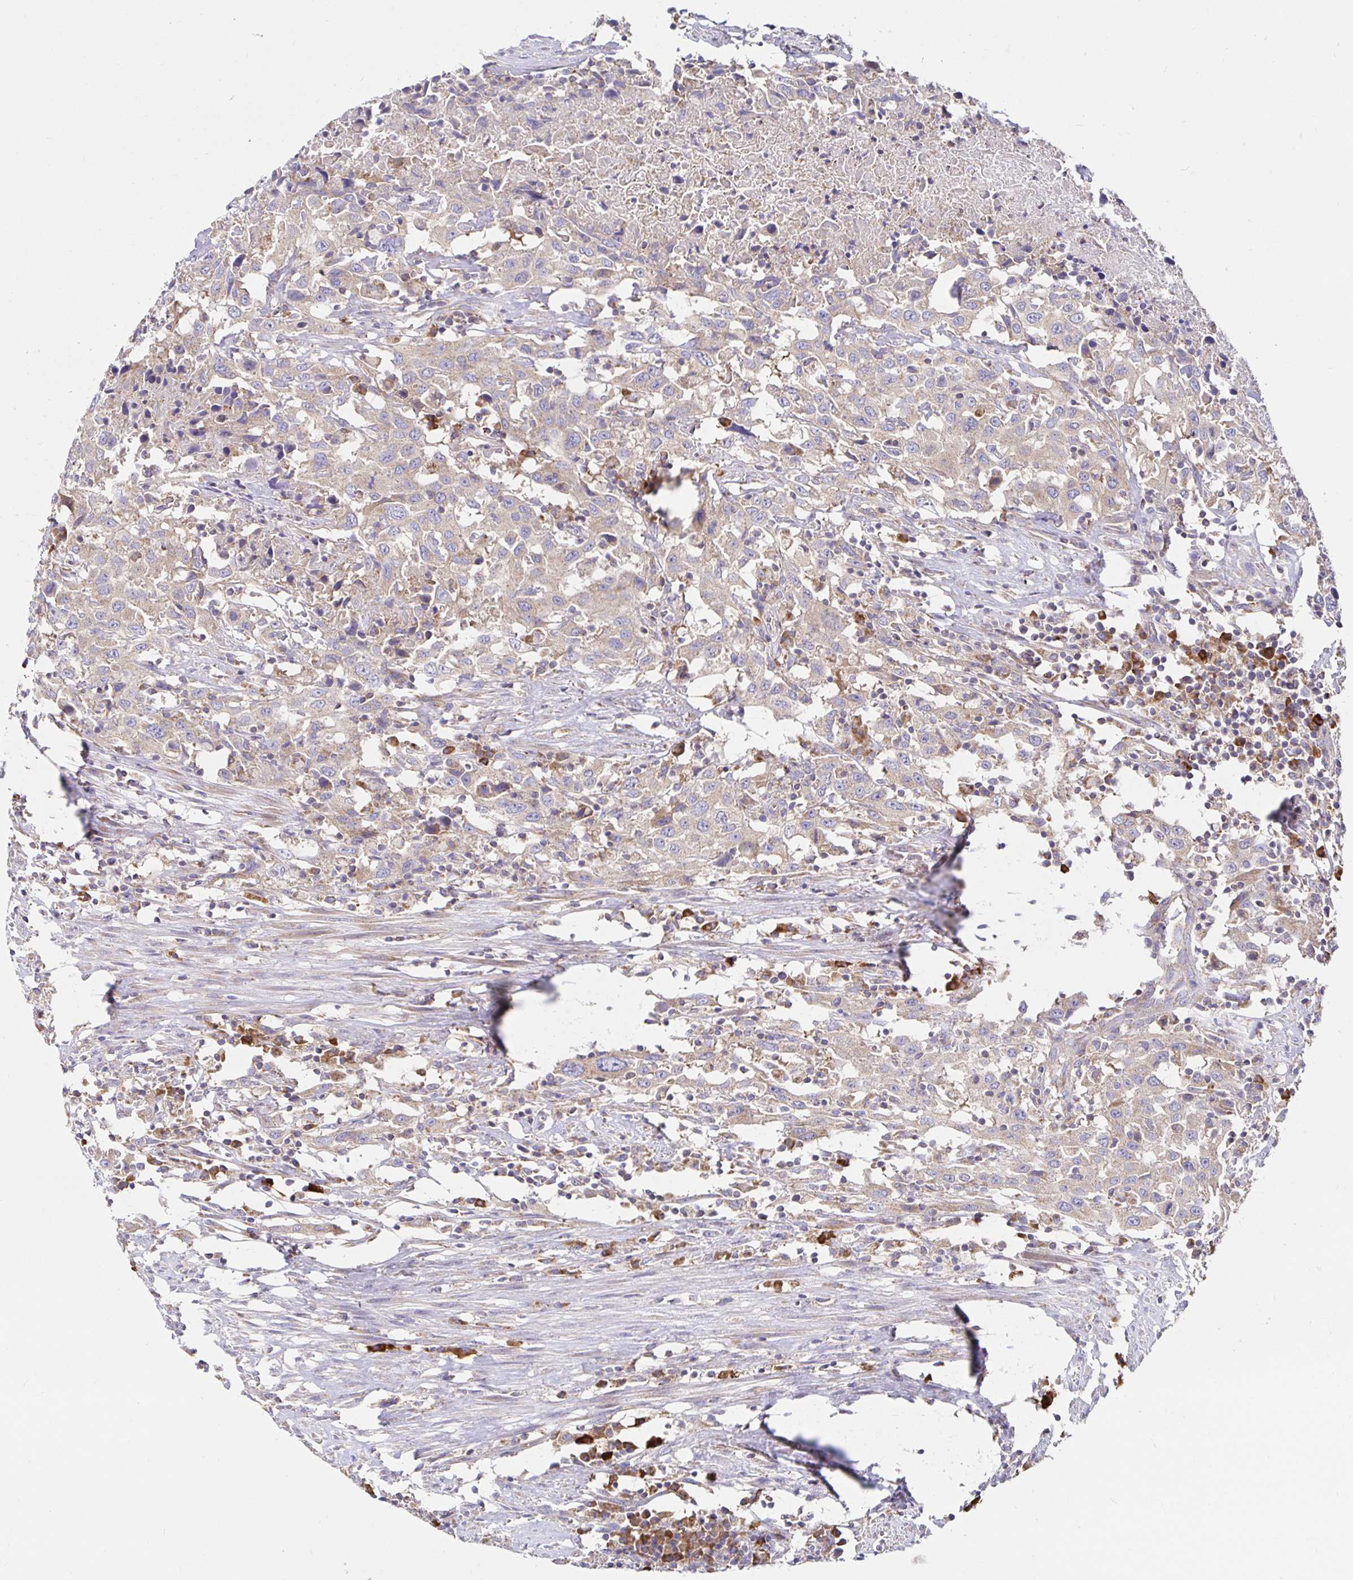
{"staining": {"intensity": "negative", "quantity": "none", "location": "none"}, "tissue": "urothelial cancer", "cell_type": "Tumor cells", "image_type": "cancer", "snomed": [{"axis": "morphology", "description": "Urothelial carcinoma, High grade"}, {"axis": "topography", "description": "Urinary bladder"}], "caption": "Immunohistochemistry of human urothelial cancer displays no positivity in tumor cells.", "gene": "PRDX3", "patient": {"sex": "male", "age": 61}}